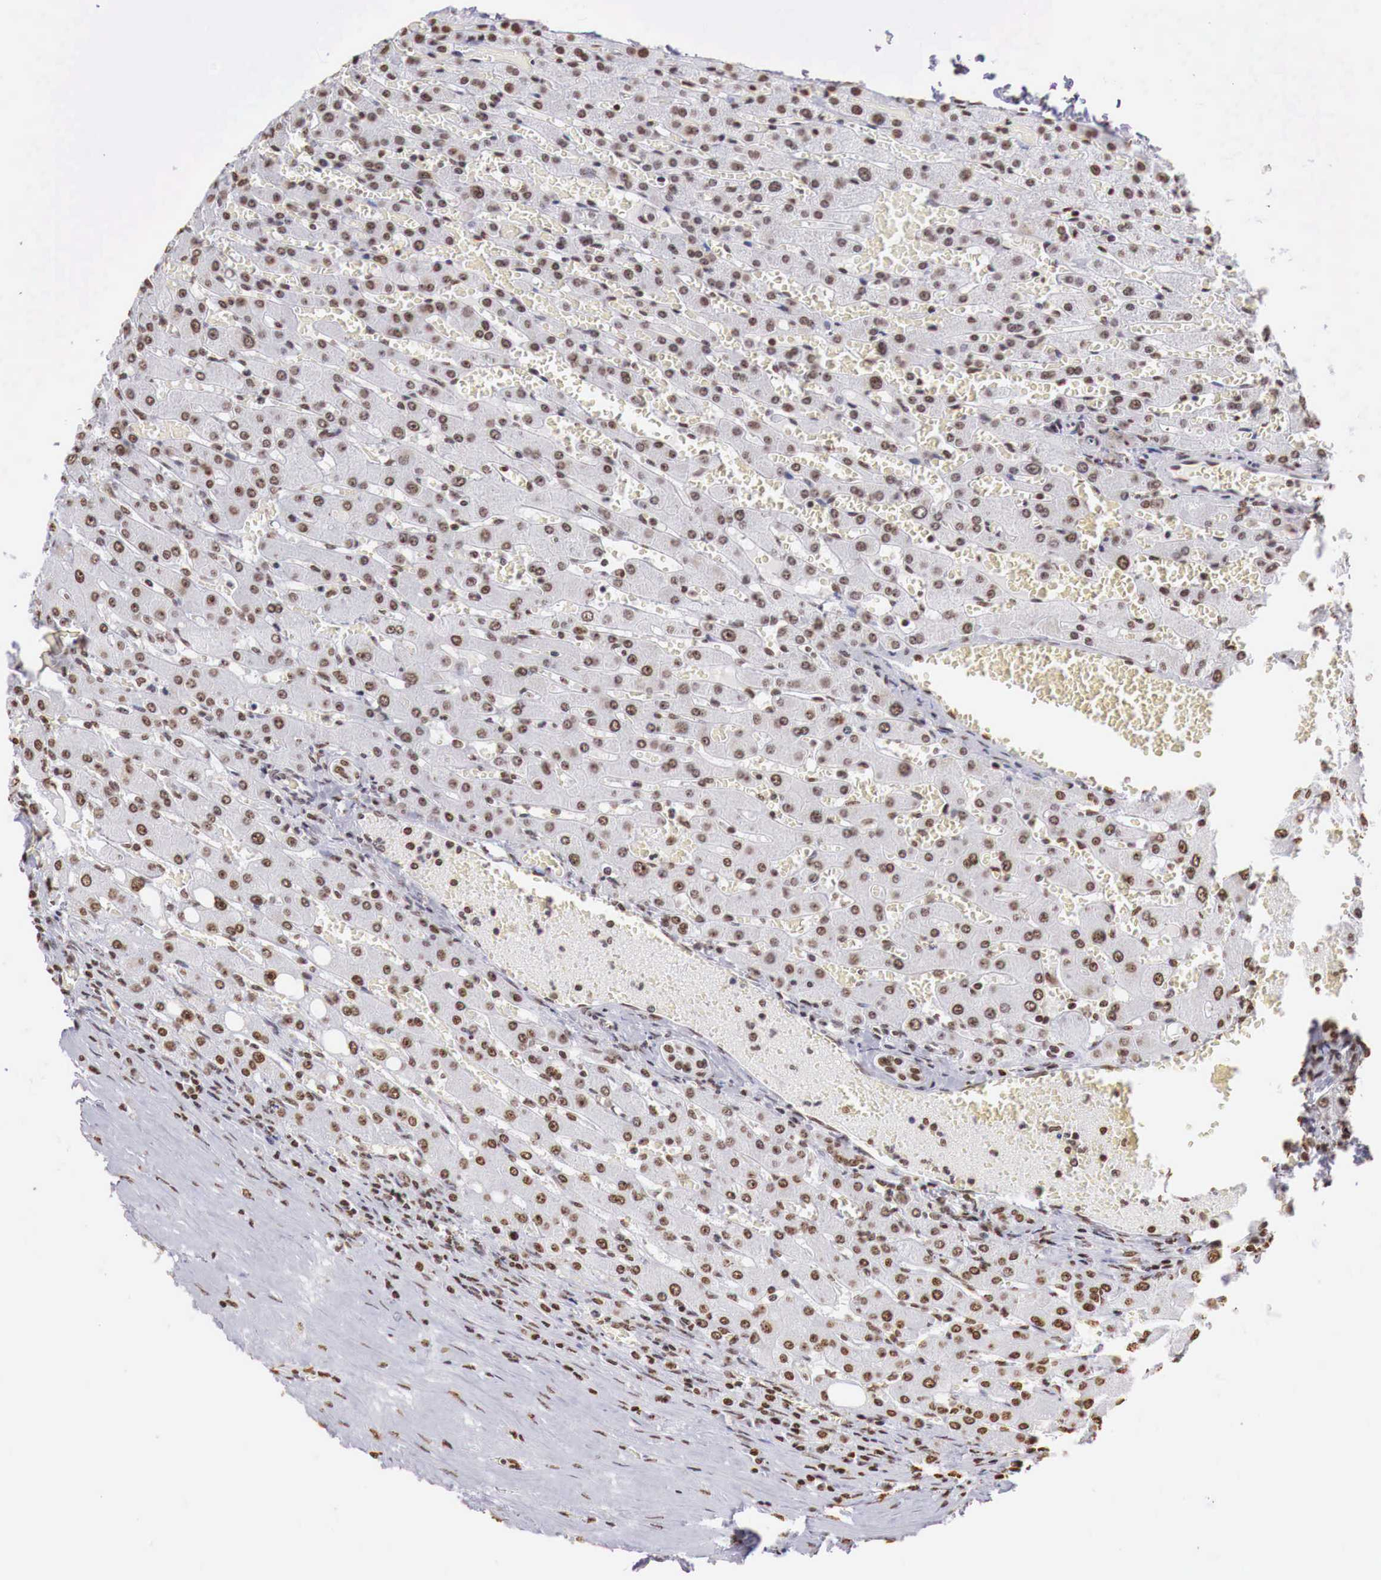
{"staining": {"intensity": "strong", "quantity": ">75%", "location": "nuclear"}, "tissue": "liver", "cell_type": "Cholangiocytes", "image_type": "normal", "snomed": [{"axis": "morphology", "description": "Normal tissue, NOS"}, {"axis": "topography", "description": "Liver"}], "caption": "Protein expression analysis of benign human liver reveals strong nuclear staining in about >75% of cholangiocytes. Nuclei are stained in blue.", "gene": "DKC1", "patient": {"sex": "female", "age": 30}}